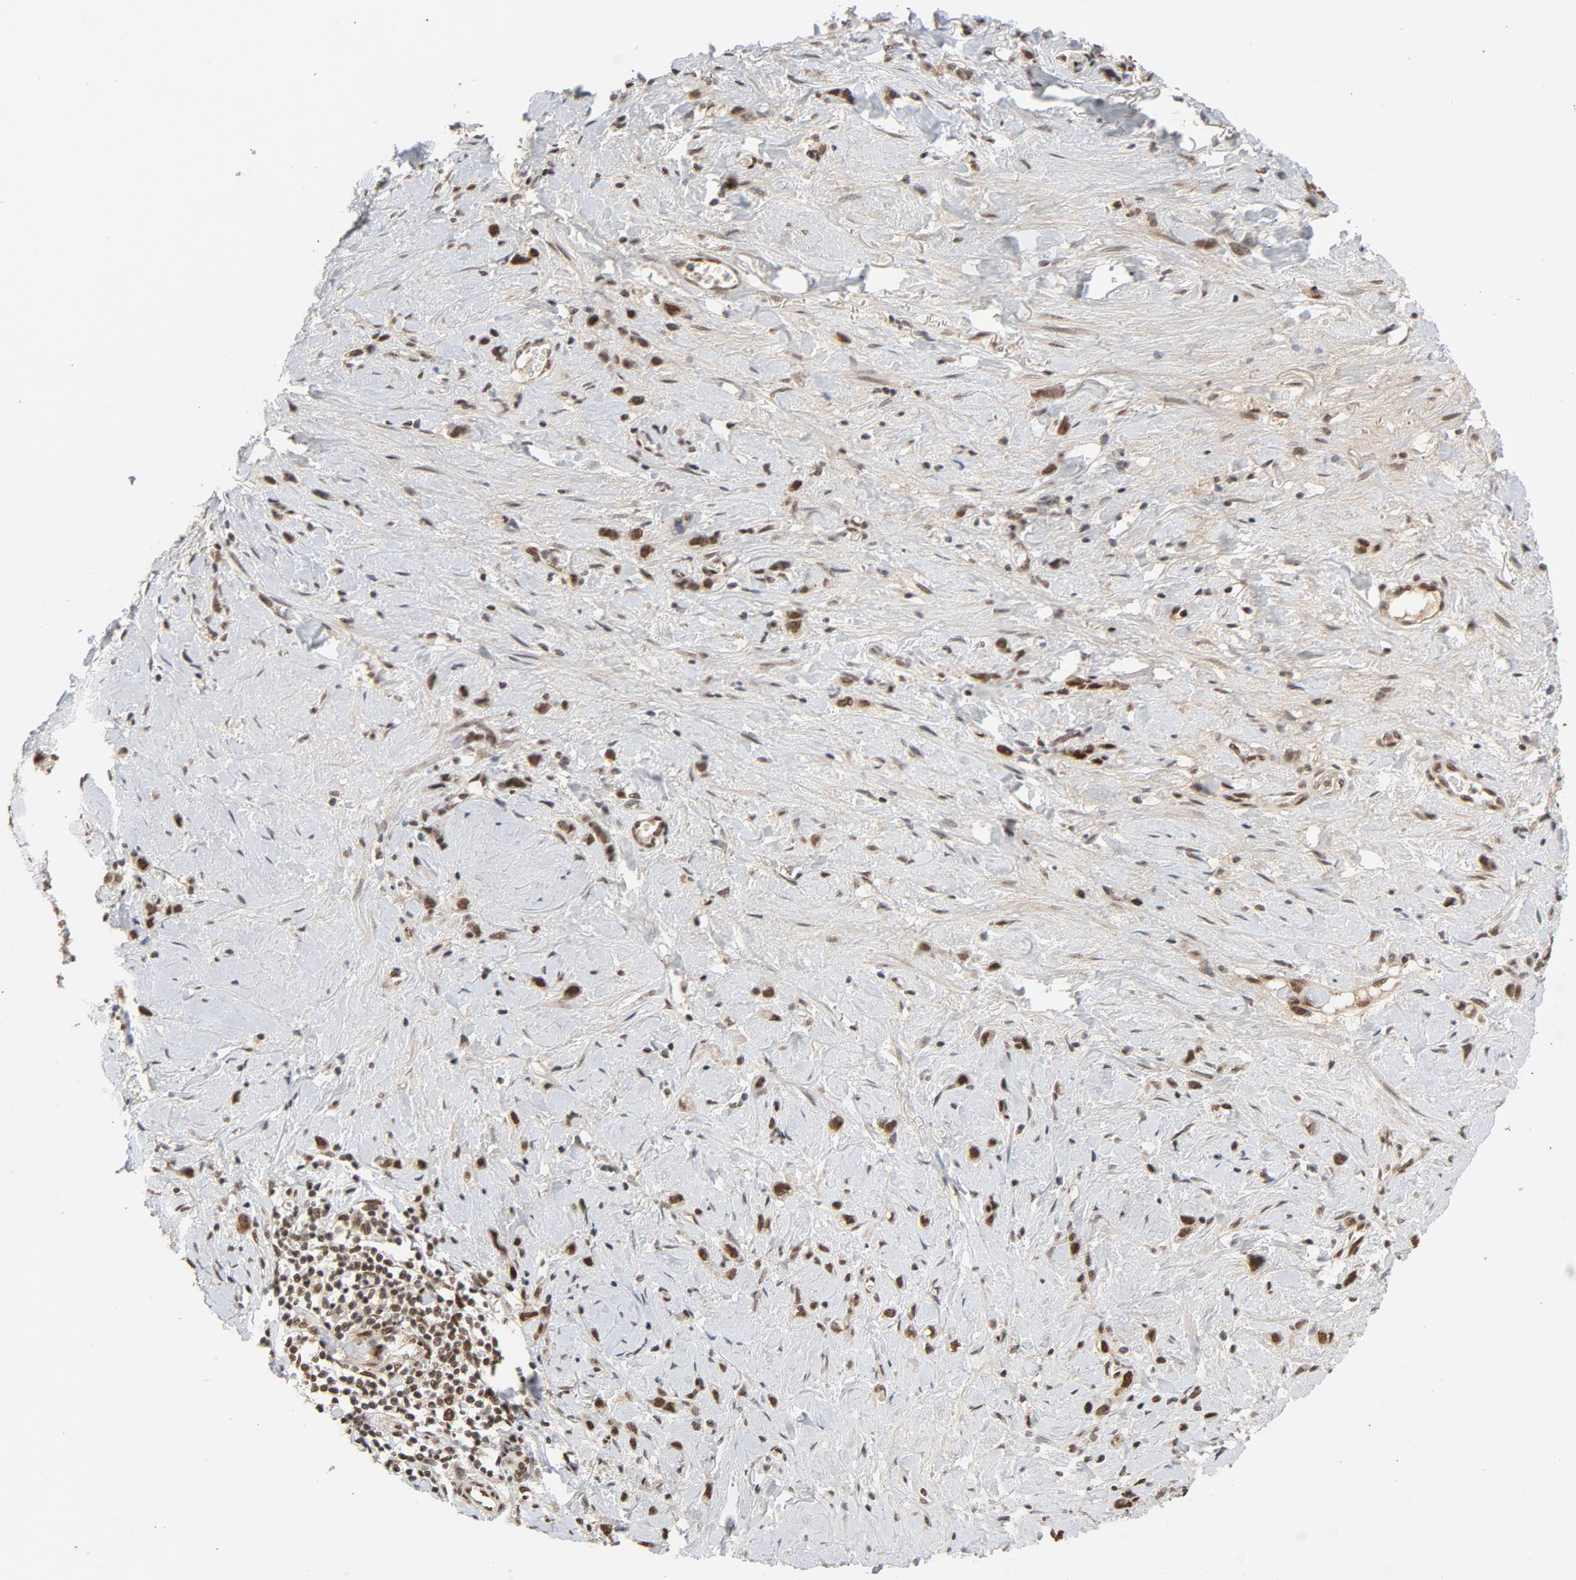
{"staining": {"intensity": "strong", "quantity": ">75%", "location": "nuclear"}, "tissue": "stomach cancer", "cell_type": "Tumor cells", "image_type": "cancer", "snomed": [{"axis": "morphology", "description": "Normal tissue, NOS"}, {"axis": "morphology", "description": "Adenocarcinoma, NOS"}, {"axis": "morphology", "description": "Adenocarcinoma, High grade"}, {"axis": "topography", "description": "Stomach, upper"}, {"axis": "topography", "description": "Stomach"}], "caption": "Adenocarcinoma (stomach) tissue reveals strong nuclear expression in approximately >75% of tumor cells", "gene": "SMARCD1", "patient": {"sex": "female", "age": 65}}